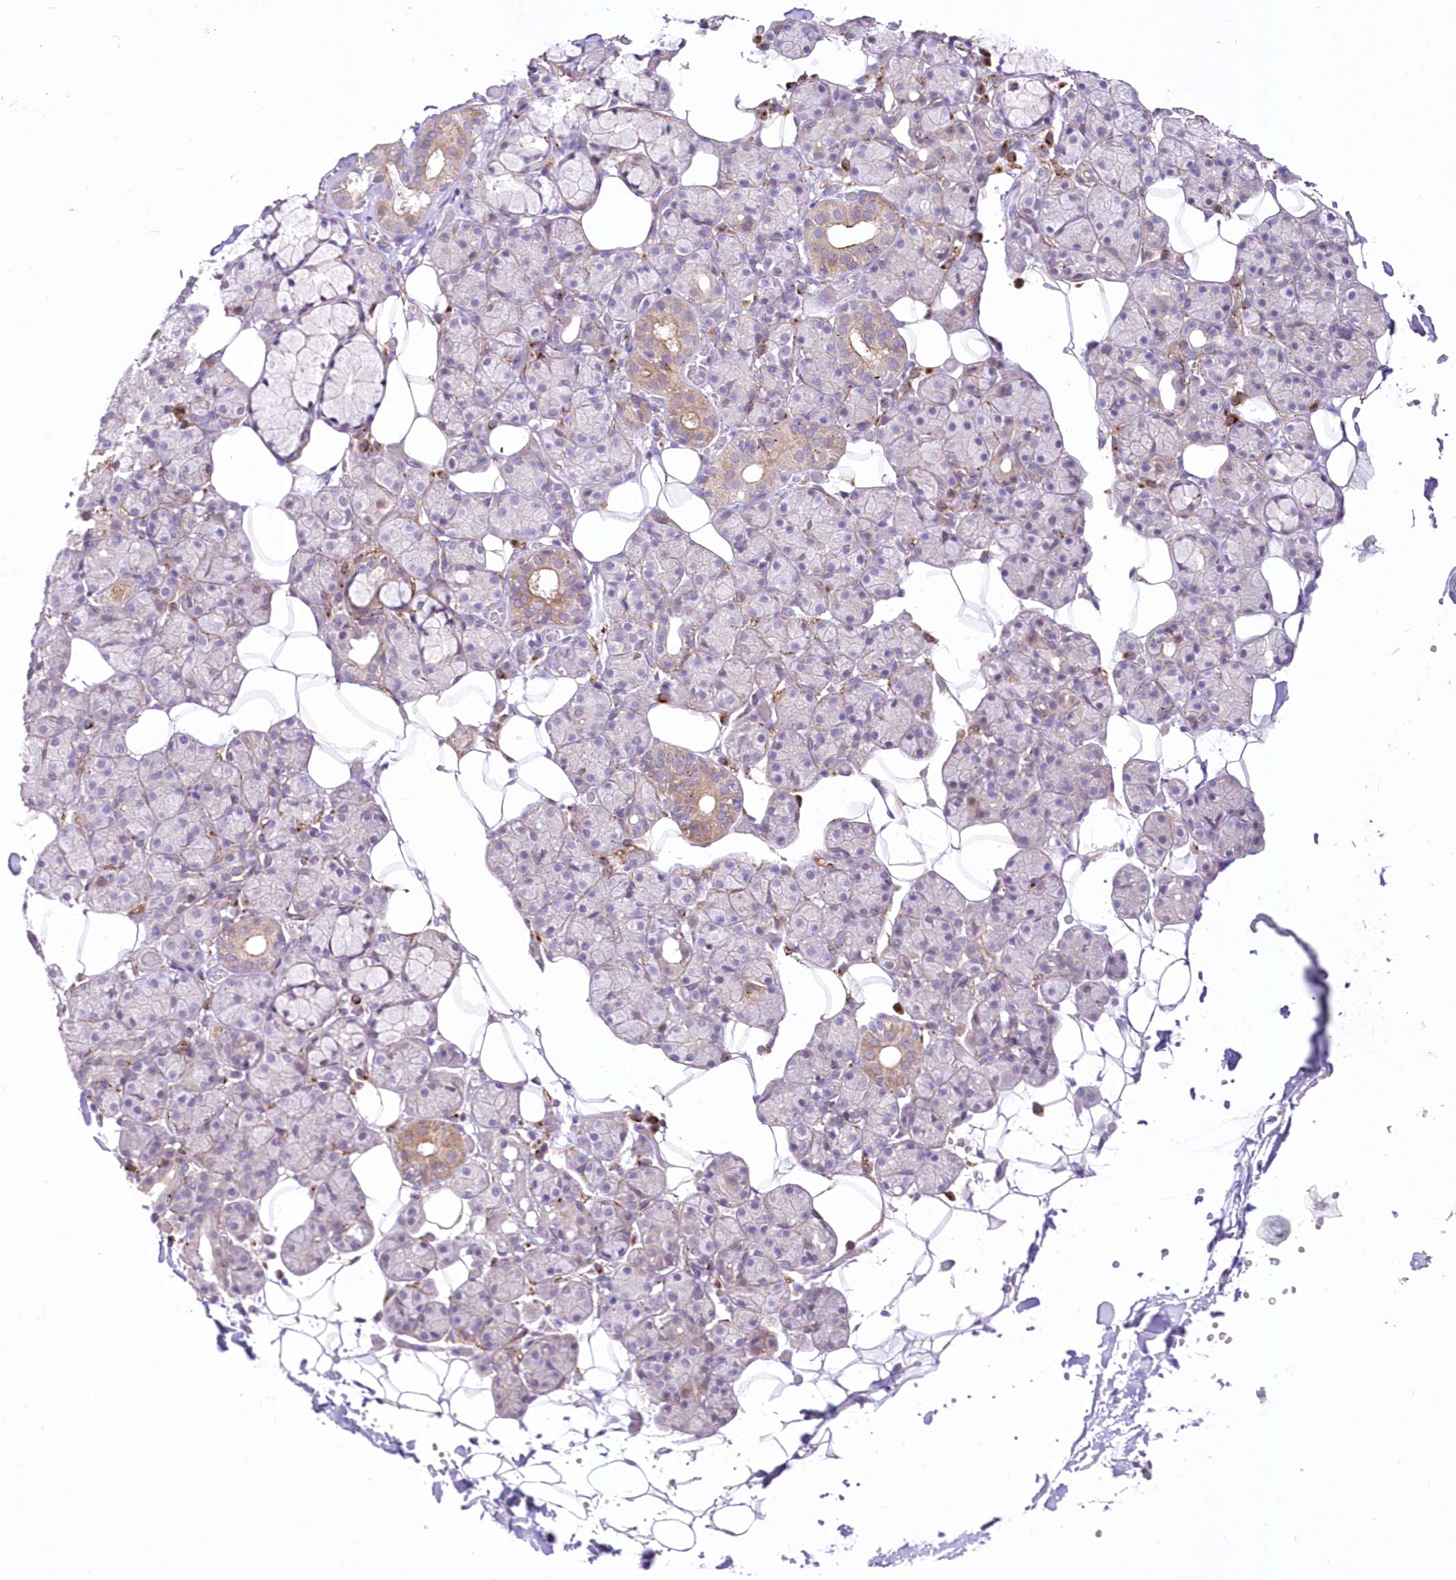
{"staining": {"intensity": "weak", "quantity": "<25%", "location": "cytoplasmic/membranous"}, "tissue": "salivary gland", "cell_type": "Glandular cells", "image_type": "normal", "snomed": [{"axis": "morphology", "description": "Normal tissue, NOS"}, {"axis": "topography", "description": "Salivary gland"}], "caption": "Unremarkable salivary gland was stained to show a protein in brown. There is no significant positivity in glandular cells.", "gene": "FAM241B", "patient": {"sex": "male", "age": 63}}